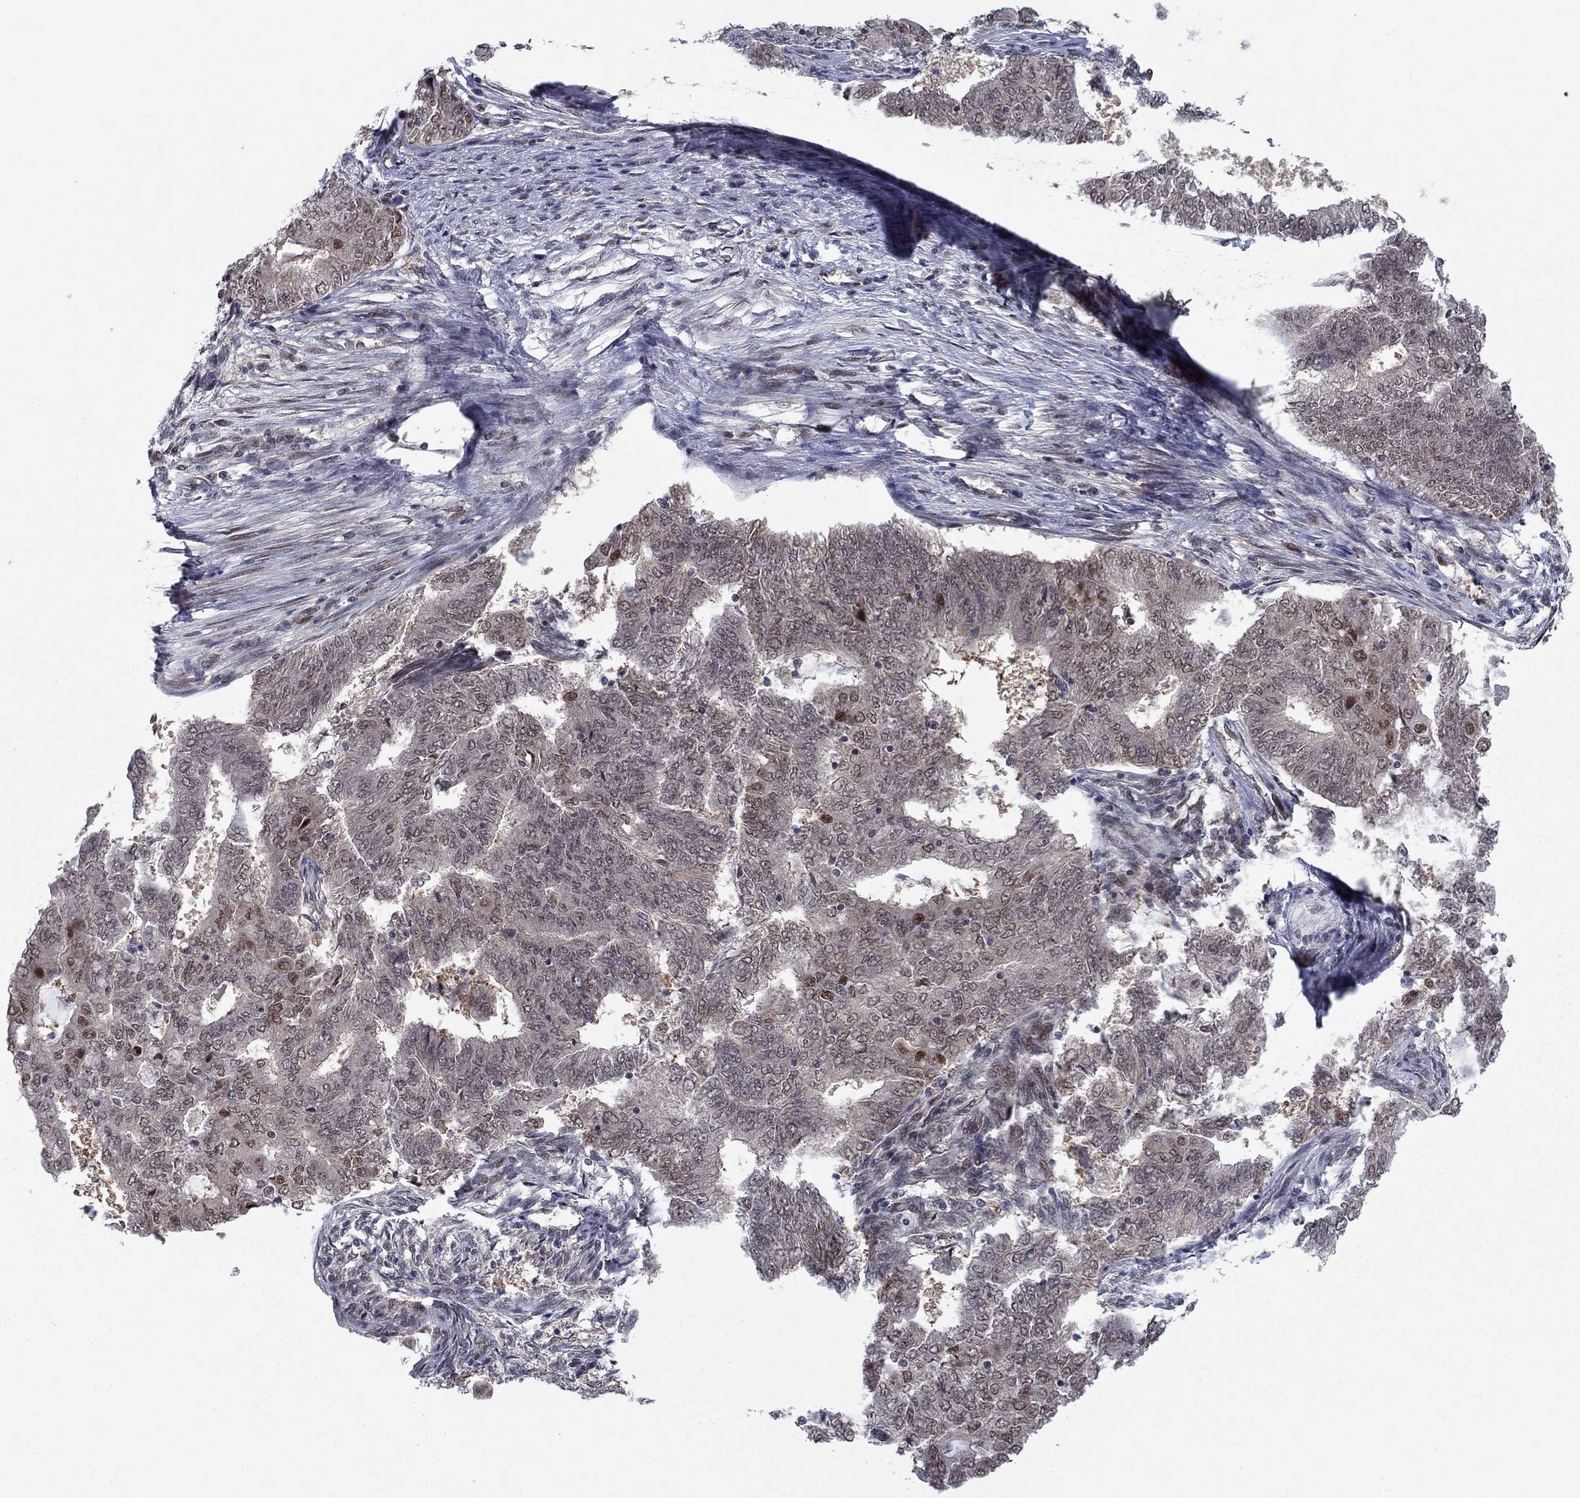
{"staining": {"intensity": "moderate", "quantity": "<25%", "location": "nuclear"}, "tissue": "endometrial cancer", "cell_type": "Tumor cells", "image_type": "cancer", "snomed": [{"axis": "morphology", "description": "Adenocarcinoma, NOS"}, {"axis": "topography", "description": "Endometrium"}], "caption": "Protein analysis of endometrial cancer (adenocarcinoma) tissue reveals moderate nuclear staining in about <25% of tumor cells.", "gene": "PSMC1", "patient": {"sex": "female", "age": 62}}